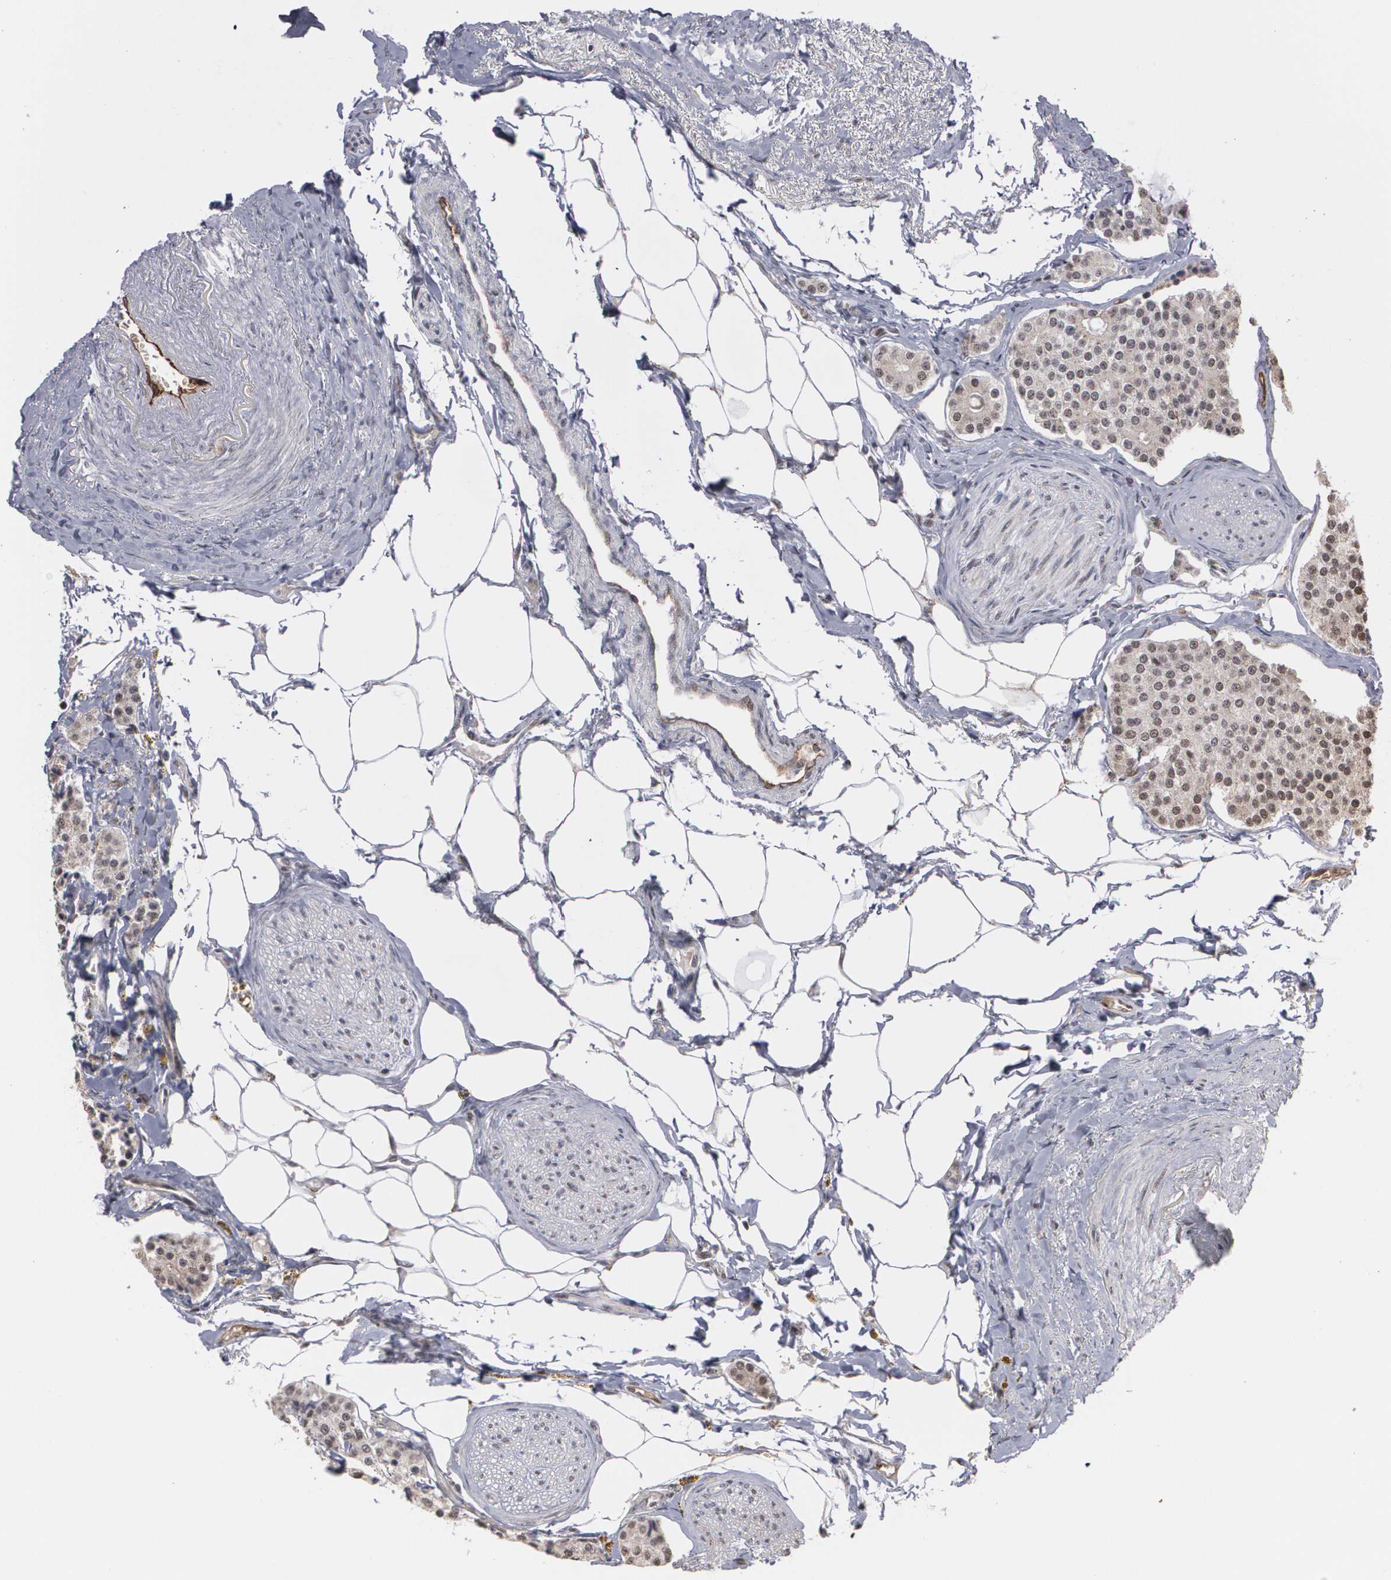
{"staining": {"intensity": "weak", "quantity": "<25%", "location": "cytoplasmic/membranous,nuclear"}, "tissue": "carcinoid", "cell_type": "Tumor cells", "image_type": "cancer", "snomed": [{"axis": "morphology", "description": "Carcinoid, malignant, NOS"}, {"axis": "topography", "description": "Colon"}], "caption": "An immunohistochemistry image of carcinoid (malignant) is shown. There is no staining in tumor cells of carcinoid (malignant).", "gene": "ZNF75A", "patient": {"sex": "female", "age": 61}}